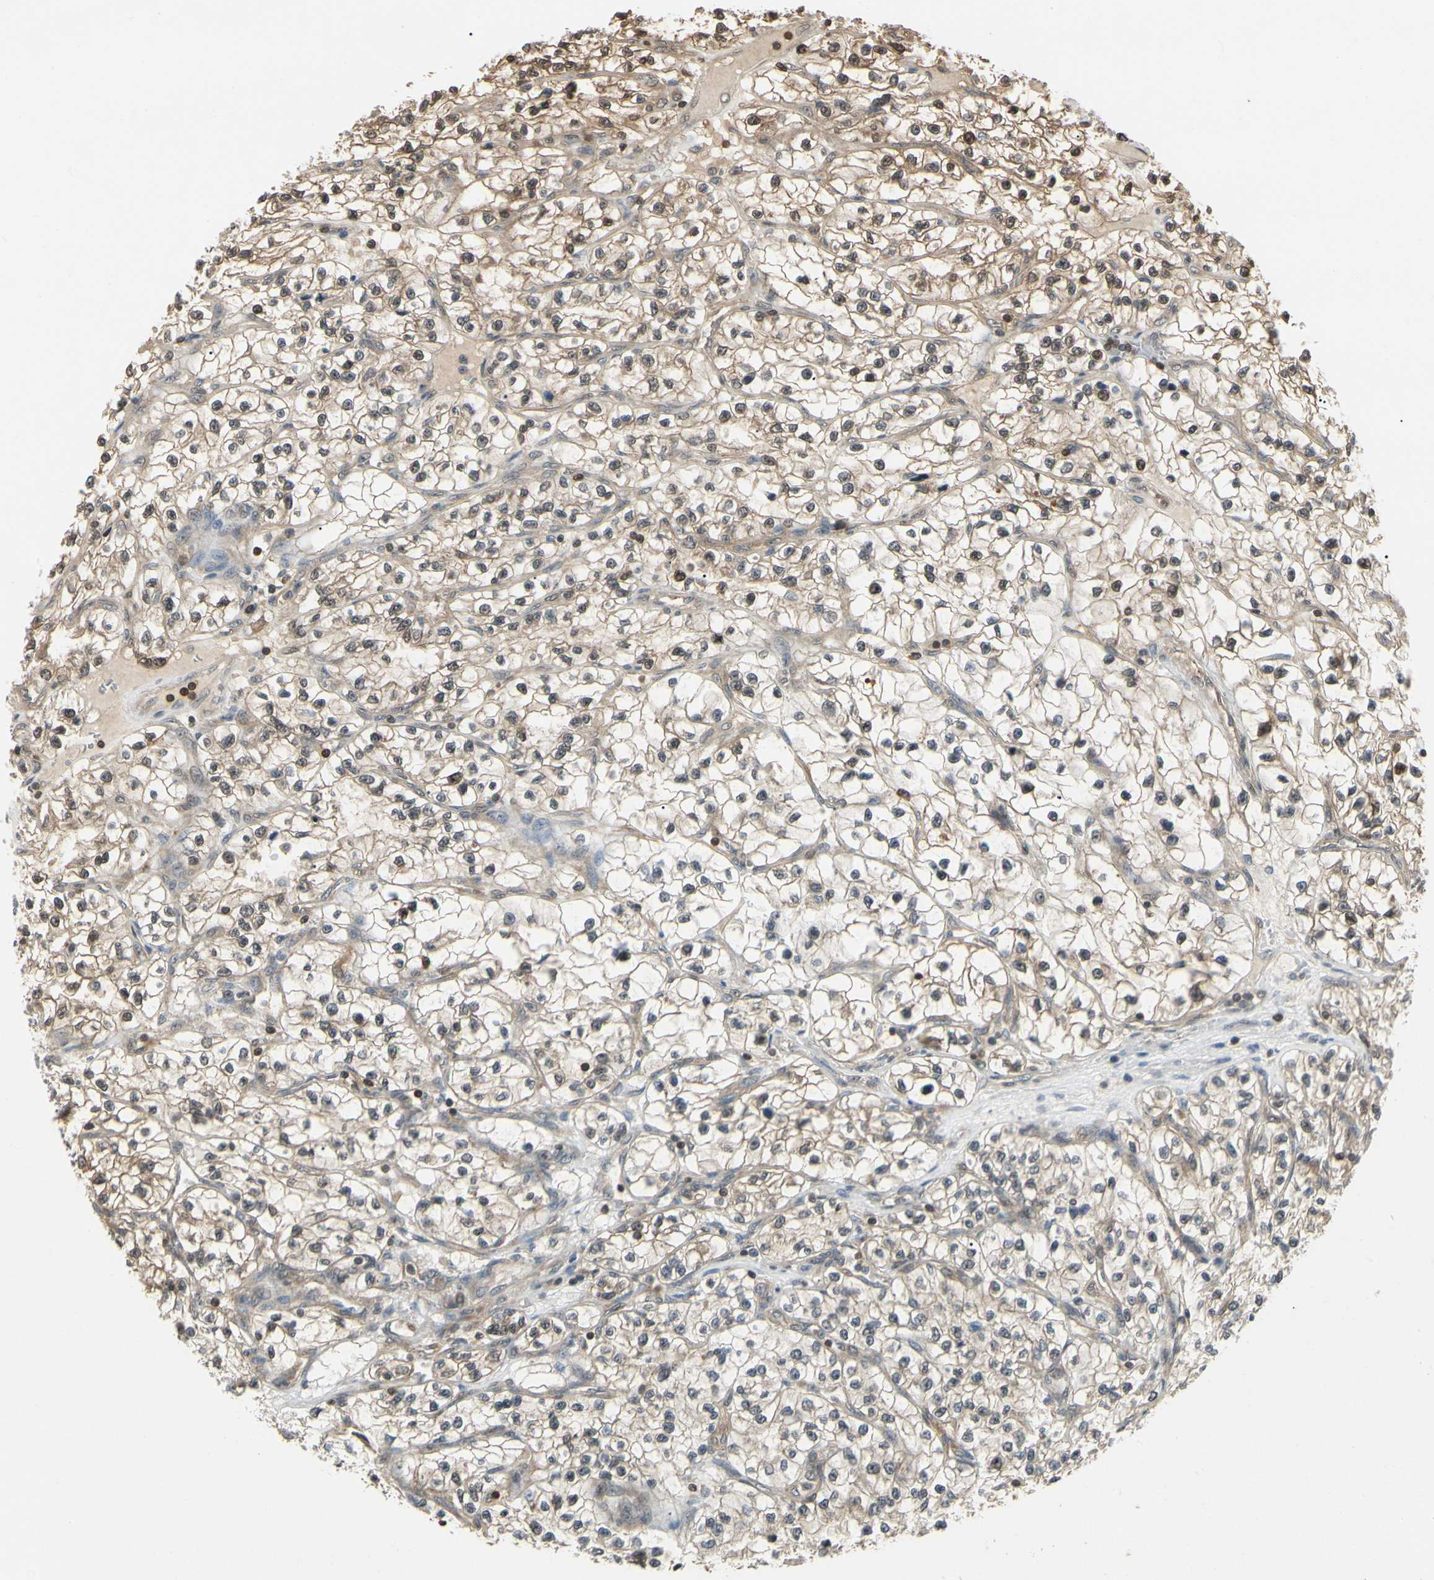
{"staining": {"intensity": "moderate", "quantity": ">75%", "location": "cytoplasmic/membranous"}, "tissue": "renal cancer", "cell_type": "Tumor cells", "image_type": "cancer", "snomed": [{"axis": "morphology", "description": "Adenocarcinoma, NOS"}, {"axis": "topography", "description": "Kidney"}], "caption": "DAB (3,3'-diaminobenzidine) immunohistochemical staining of renal cancer (adenocarcinoma) reveals moderate cytoplasmic/membranous protein positivity in approximately >75% of tumor cells. Using DAB (3,3'-diaminobenzidine) (brown) and hematoxylin (blue) stains, captured at high magnification using brightfield microscopy.", "gene": "YWHAQ", "patient": {"sex": "female", "age": 57}}